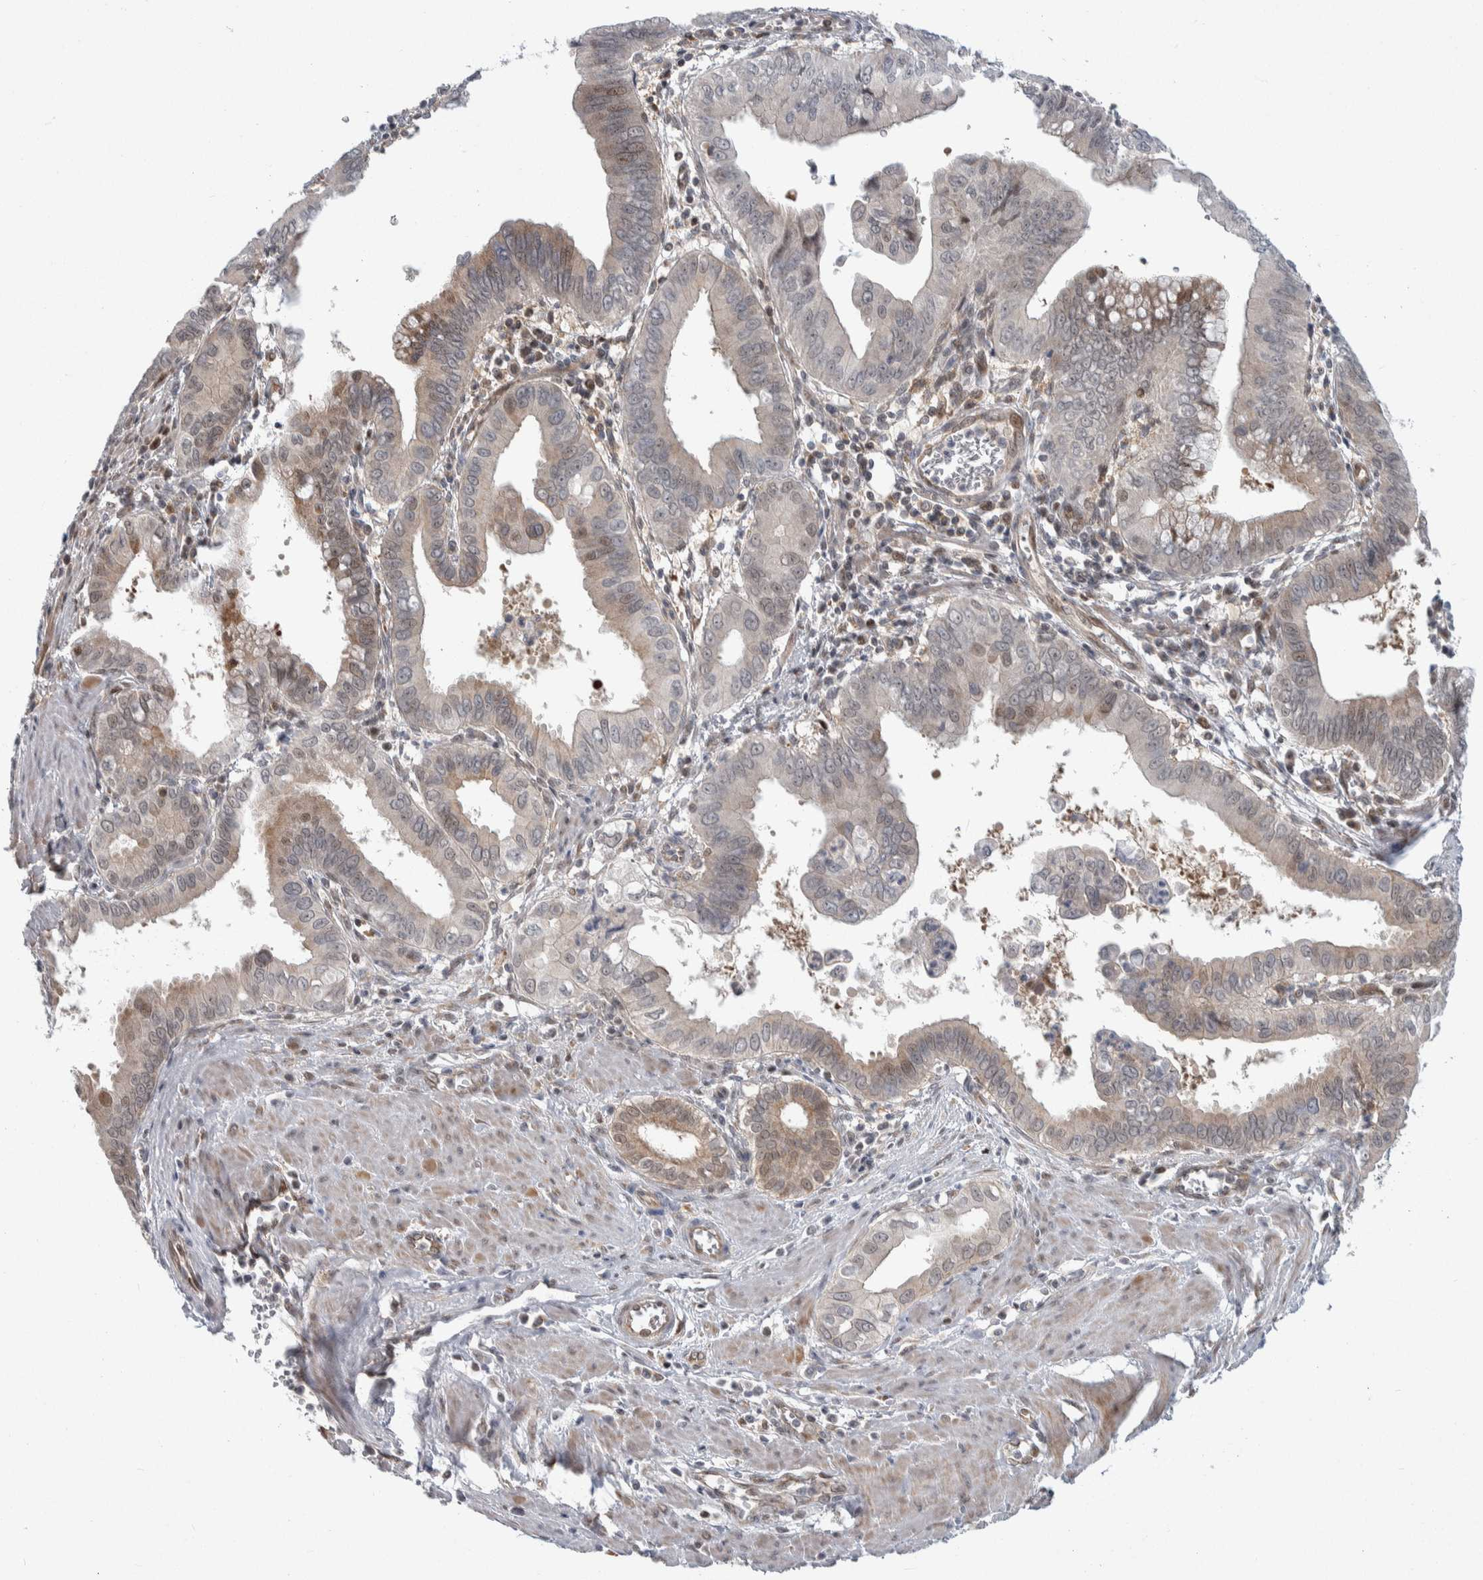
{"staining": {"intensity": "weak", "quantity": "<25%", "location": "cytoplasmic/membranous"}, "tissue": "pancreatic cancer", "cell_type": "Tumor cells", "image_type": "cancer", "snomed": [{"axis": "morphology", "description": "Normal tissue, NOS"}, {"axis": "topography", "description": "Lymph node"}], "caption": "This is an immunohistochemistry image of human pancreatic cancer. There is no positivity in tumor cells.", "gene": "PTPA", "patient": {"sex": "male", "age": 50}}